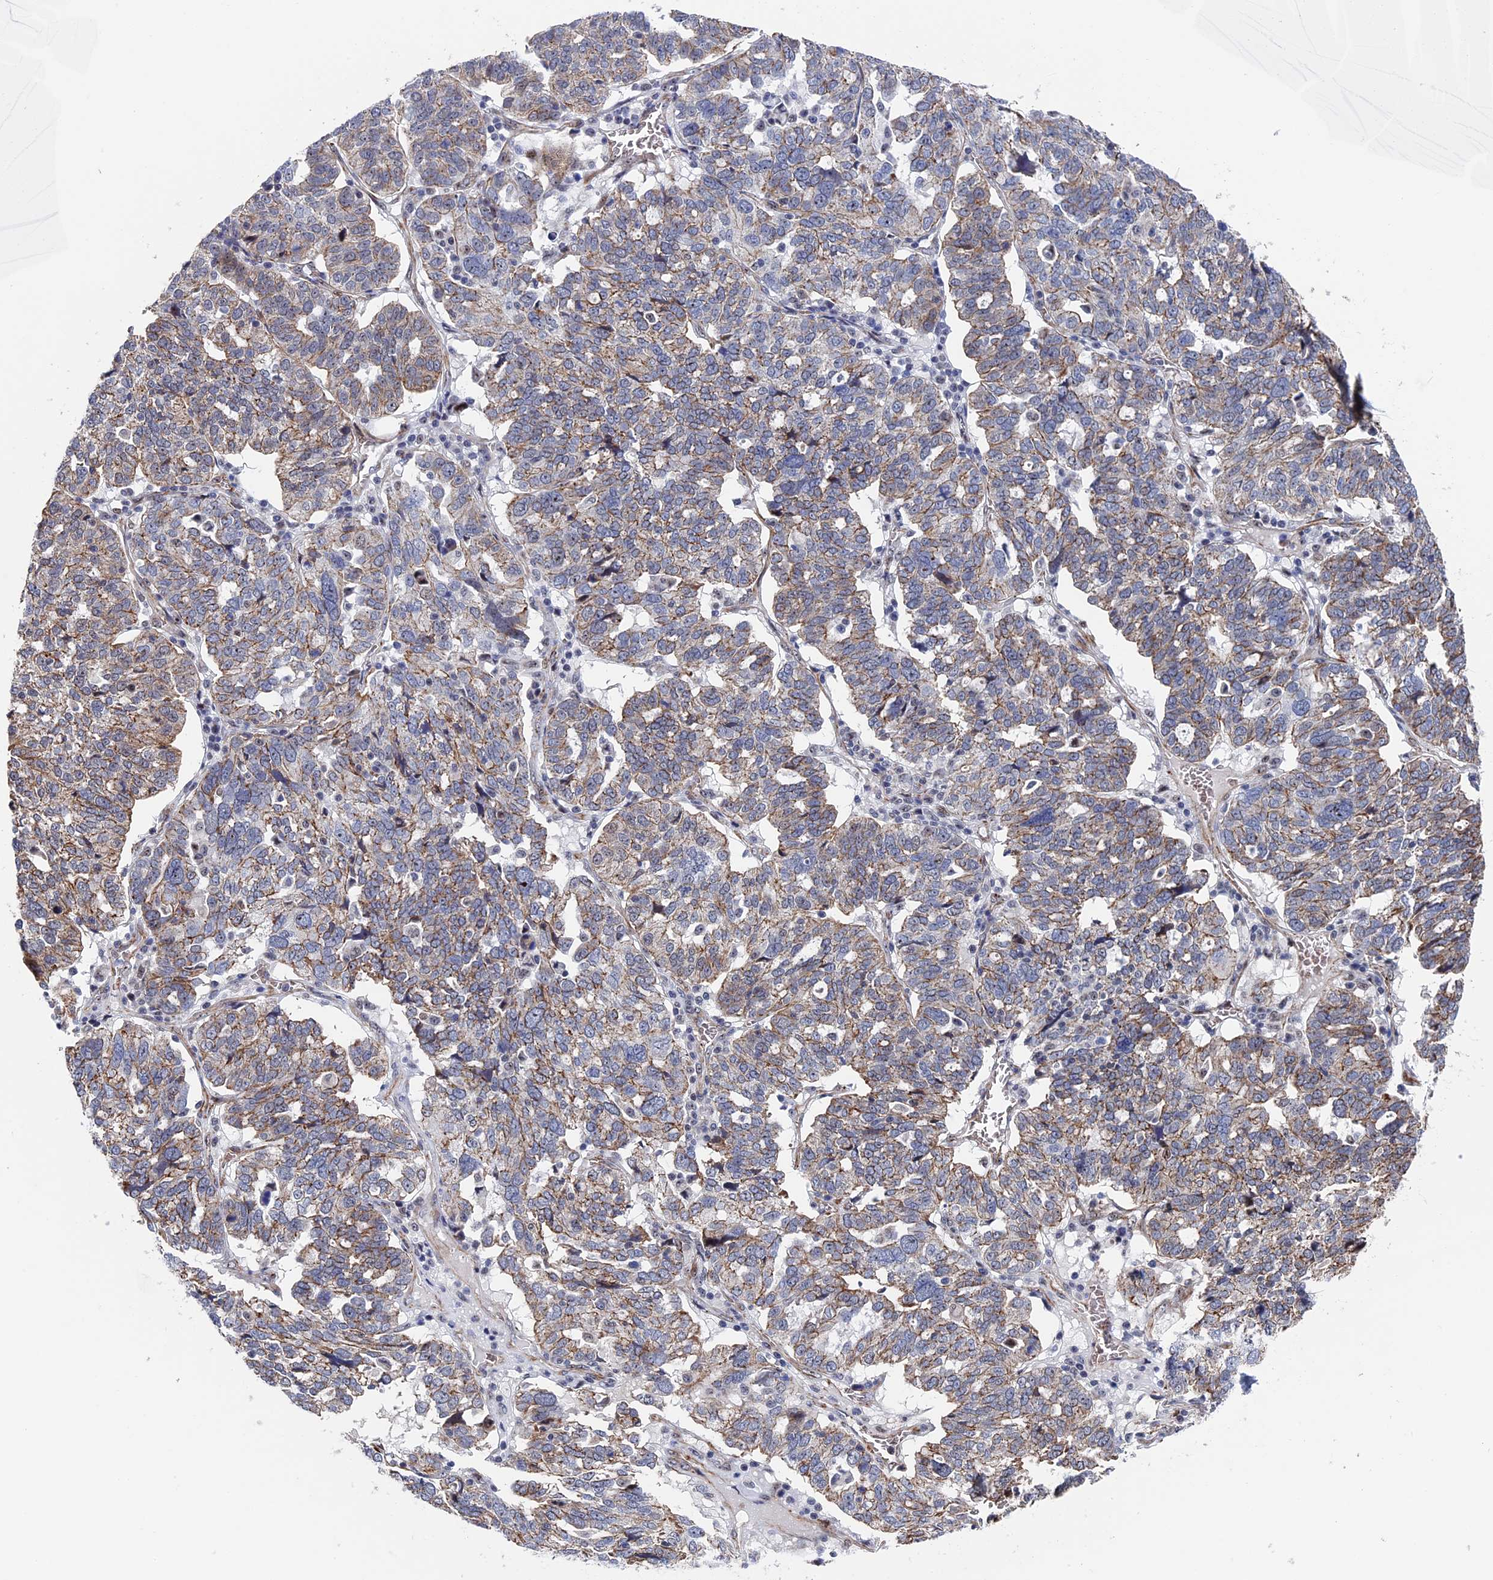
{"staining": {"intensity": "moderate", "quantity": "25%-75%", "location": "cytoplasmic/membranous"}, "tissue": "ovarian cancer", "cell_type": "Tumor cells", "image_type": "cancer", "snomed": [{"axis": "morphology", "description": "Cystadenocarcinoma, serous, NOS"}, {"axis": "topography", "description": "Ovary"}], "caption": "The image exhibits staining of serous cystadenocarcinoma (ovarian), revealing moderate cytoplasmic/membranous protein expression (brown color) within tumor cells.", "gene": "EXOSC9", "patient": {"sex": "female", "age": 59}}